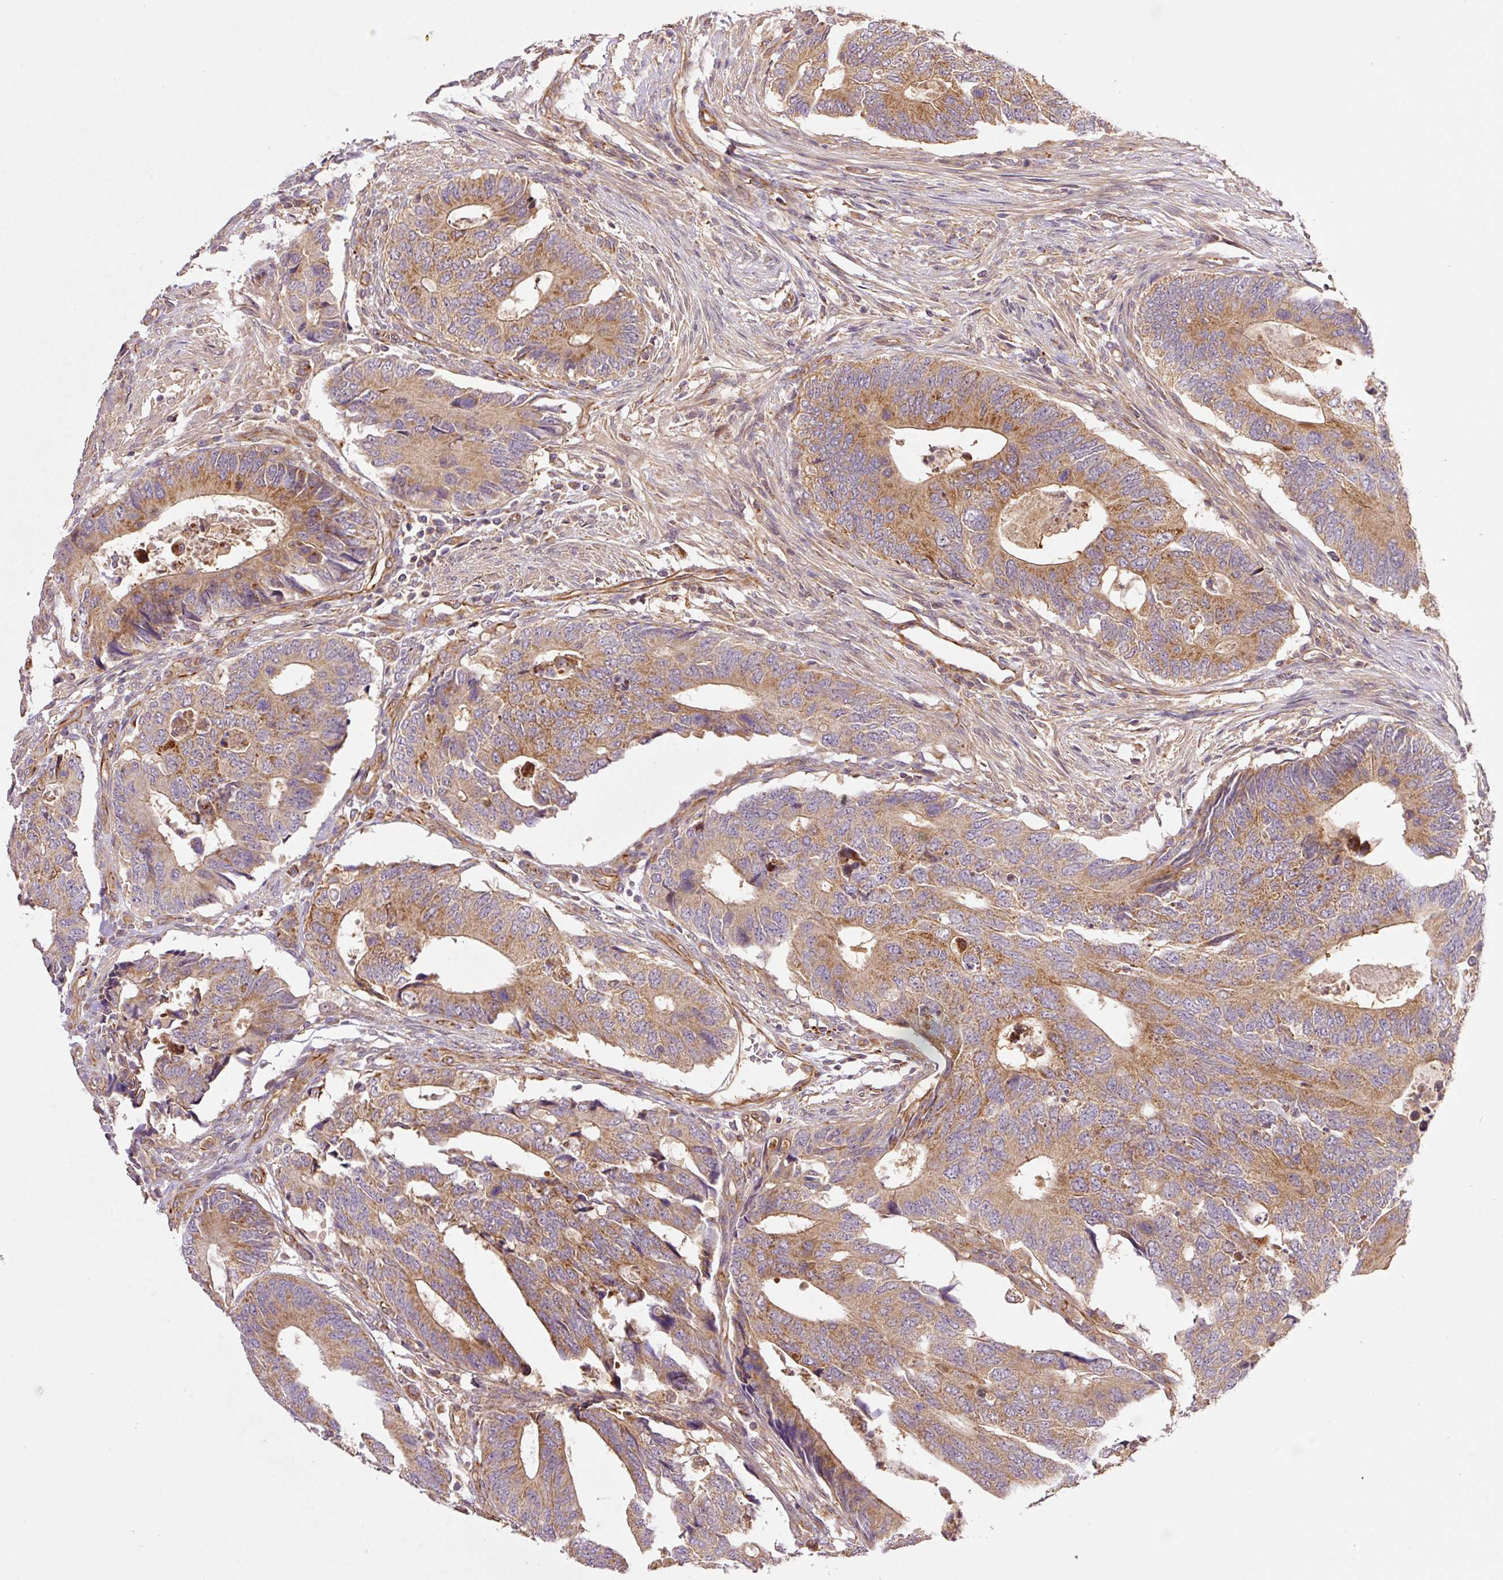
{"staining": {"intensity": "moderate", "quantity": ">75%", "location": "cytoplasmic/membranous"}, "tissue": "colorectal cancer", "cell_type": "Tumor cells", "image_type": "cancer", "snomed": [{"axis": "morphology", "description": "Adenocarcinoma, NOS"}, {"axis": "topography", "description": "Colon"}], "caption": "A photomicrograph of human colorectal adenocarcinoma stained for a protein displays moderate cytoplasmic/membranous brown staining in tumor cells. (DAB (3,3'-diaminobenzidine) IHC, brown staining for protein, blue staining for nuclei).", "gene": "PCK2", "patient": {"sex": "male", "age": 87}}